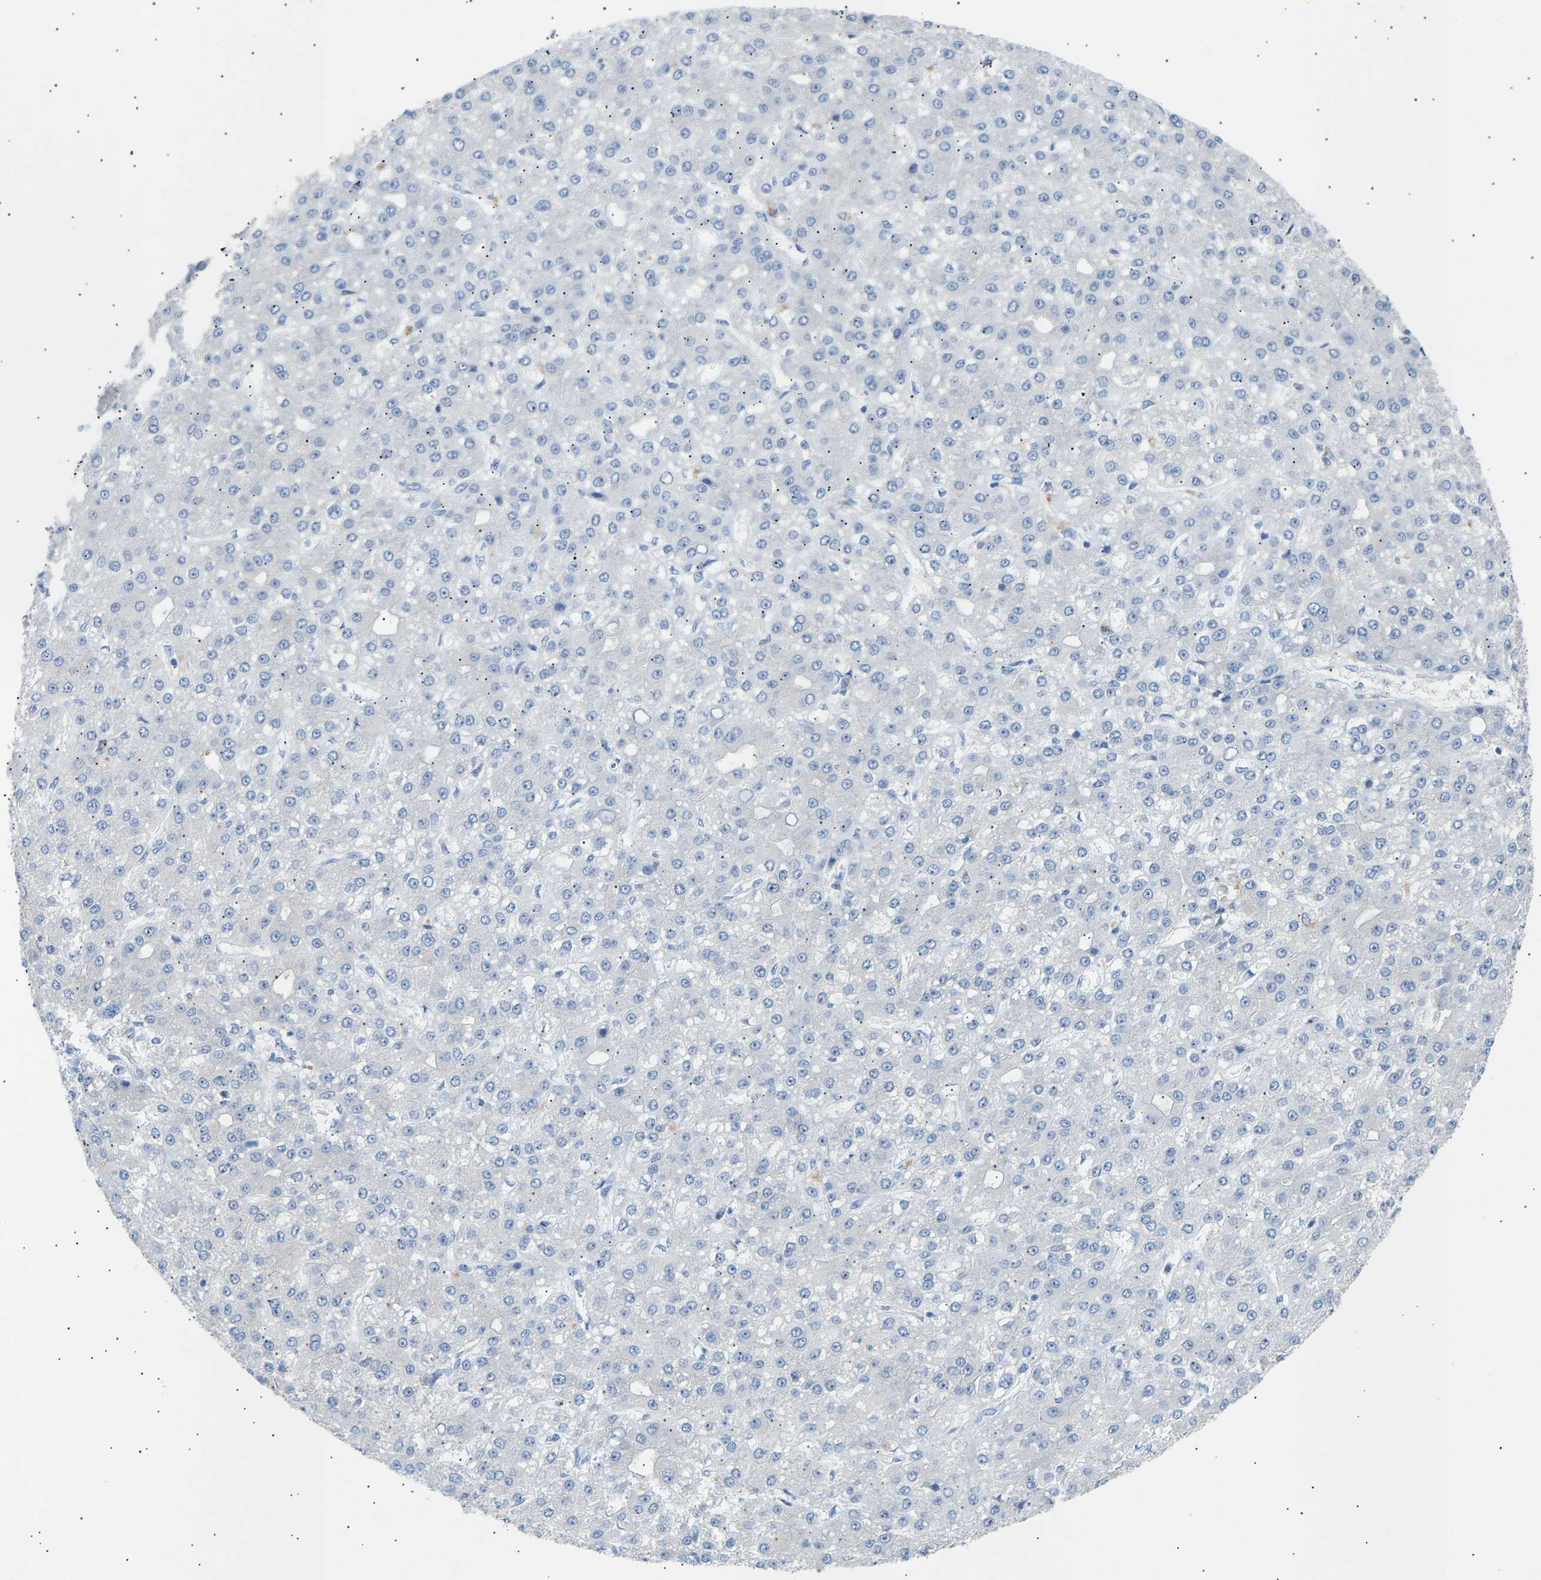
{"staining": {"intensity": "negative", "quantity": "none", "location": "none"}, "tissue": "liver cancer", "cell_type": "Tumor cells", "image_type": "cancer", "snomed": [{"axis": "morphology", "description": "Carcinoma, Hepatocellular, NOS"}, {"axis": "topography", "description": "Liver"}], "caption": "Immunohistochemical staining of hepatocellular carcinoma (liver) reveals no significant staining in tumor cells.", "gene": "PEX1", "patient": {"sex": "male", "age": 67}}